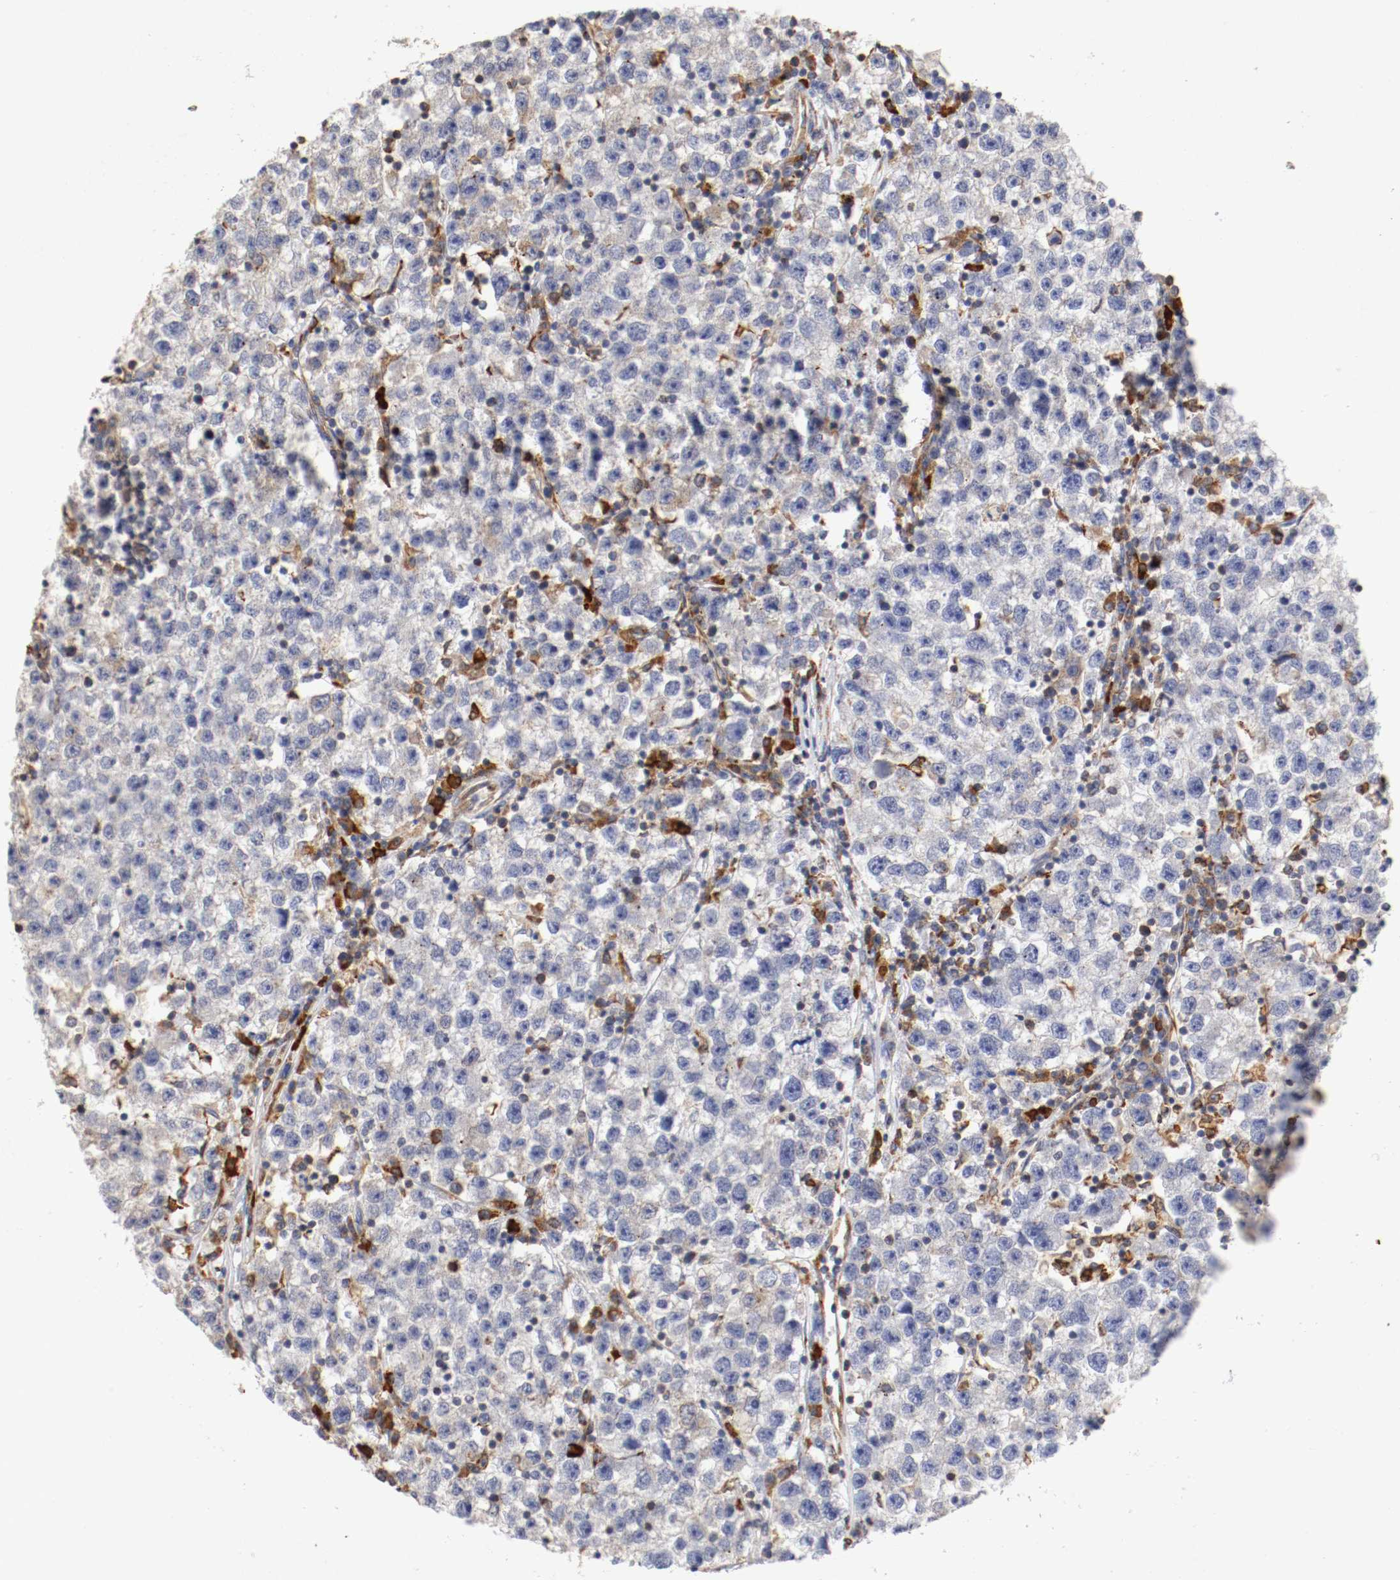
{"staining": {"intensity": "weak", "quantity": "<25%", "location": "cytoplasmic/membranous"}, "tissue": "testis cancer", "cell_type": "Tumor cells", "image_type": "cancer", "snomed": [{"axis": "morphology", "description": "Seminoma, NOS"}, {"axis": "topography", "description": "Testis"}], "caption": "Immunohistochemical staining of human testis cancer (seminoma) reveals no significant expression in tumor cells.", "gene": "TRAF2", "patient": {"sex": "male", "age": 22}}